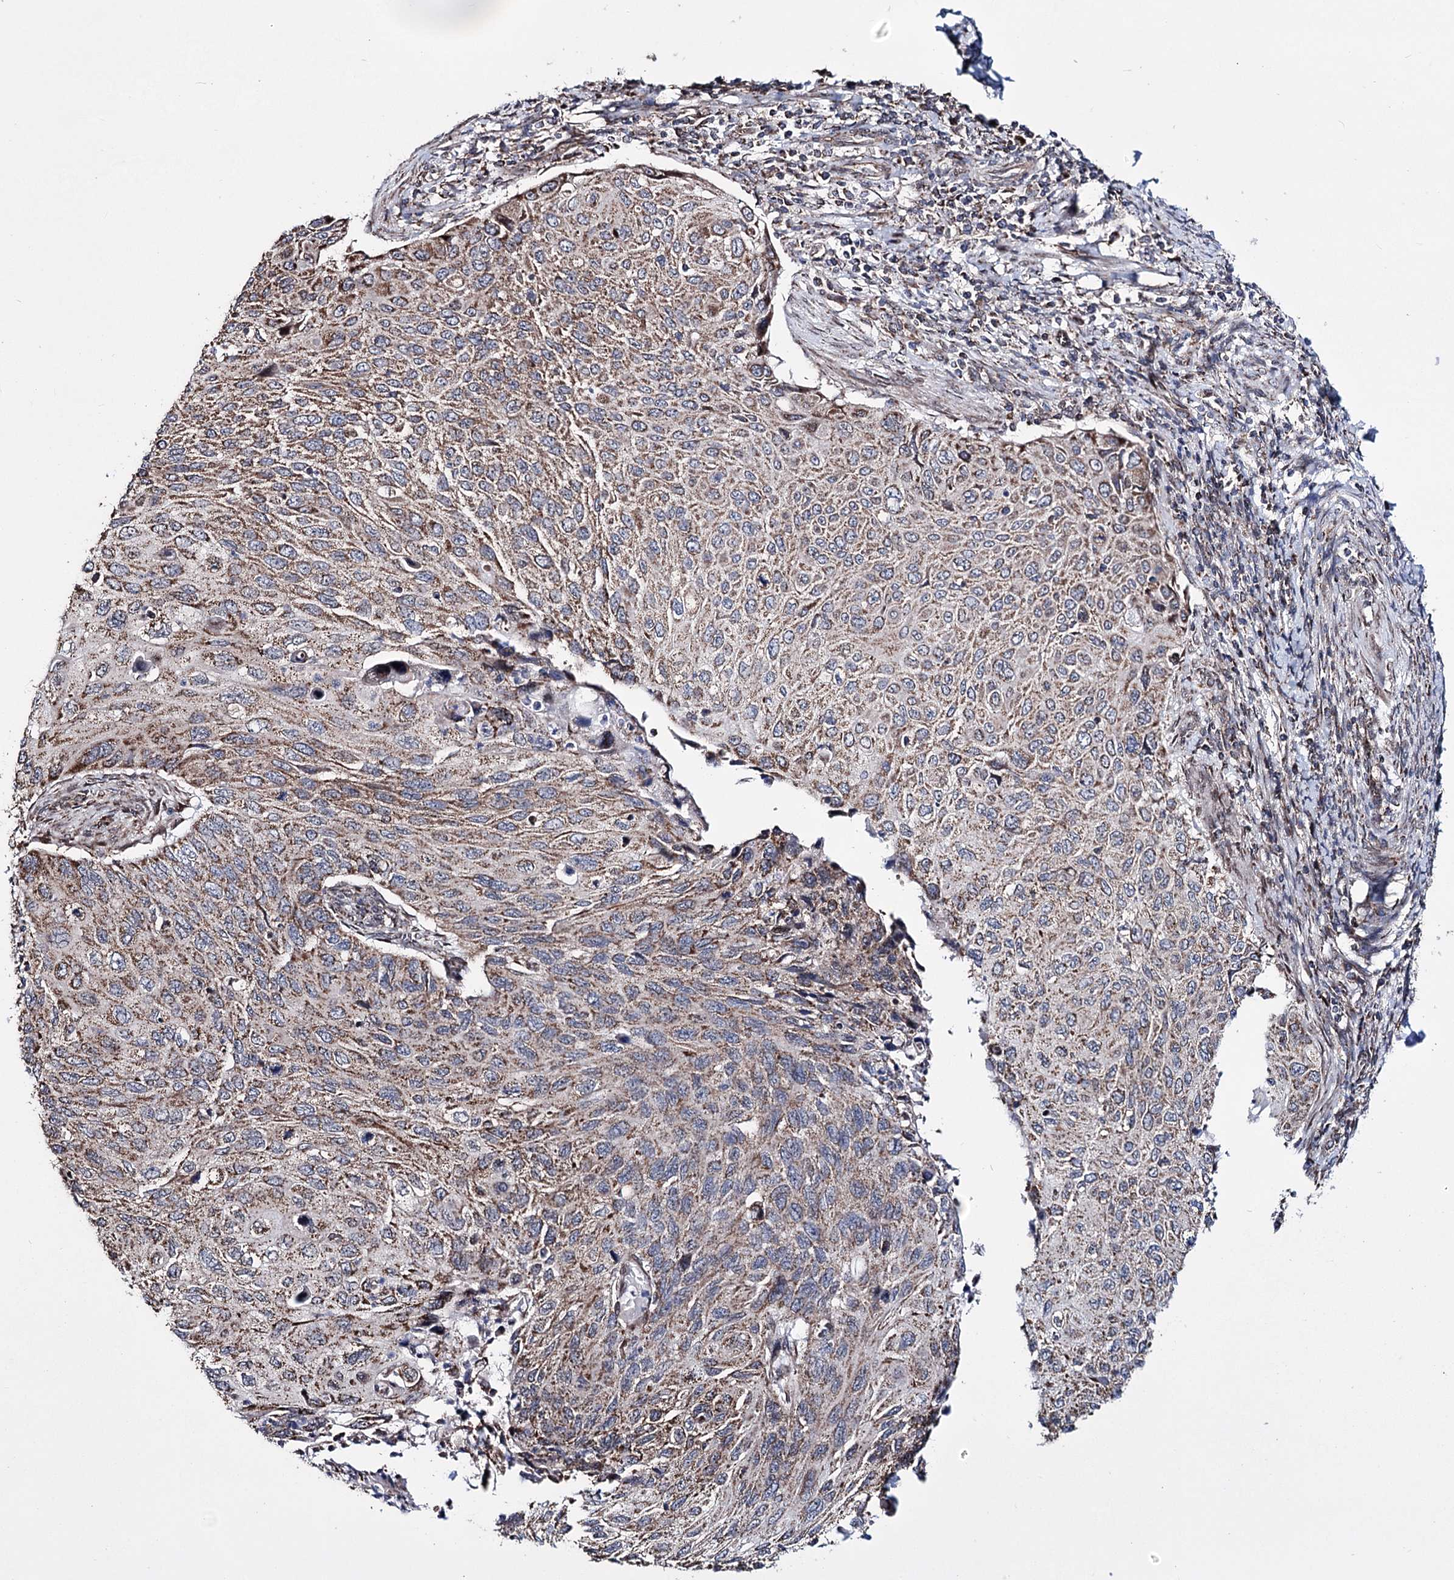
{"staining": {"intensity": "moderate", "quantity": ">75%", "location": "cytoplasmic/membranous"}, "tissue": "cervical cancer", "cell_type": "Tumor cells", "image_type": "cancer", "snomed": [{"axis": "morphology", "description": "Squamous cell carcinoma, NOS"}, {"axis": "topography", "description": "Cervix"}], "caption": "A brown stain shows moderate cytoplasmic/membranous staining of a protein in human cervical cancer tumor cells. The staining is performed using DAB (3,3'-diaminobenzidine) brown chromogen to label protein expression. The nuclei are counter-stained blue using hematoxylin.", "gene": "CREB3L4", "patient": {"sex": "female", "age": 70}}